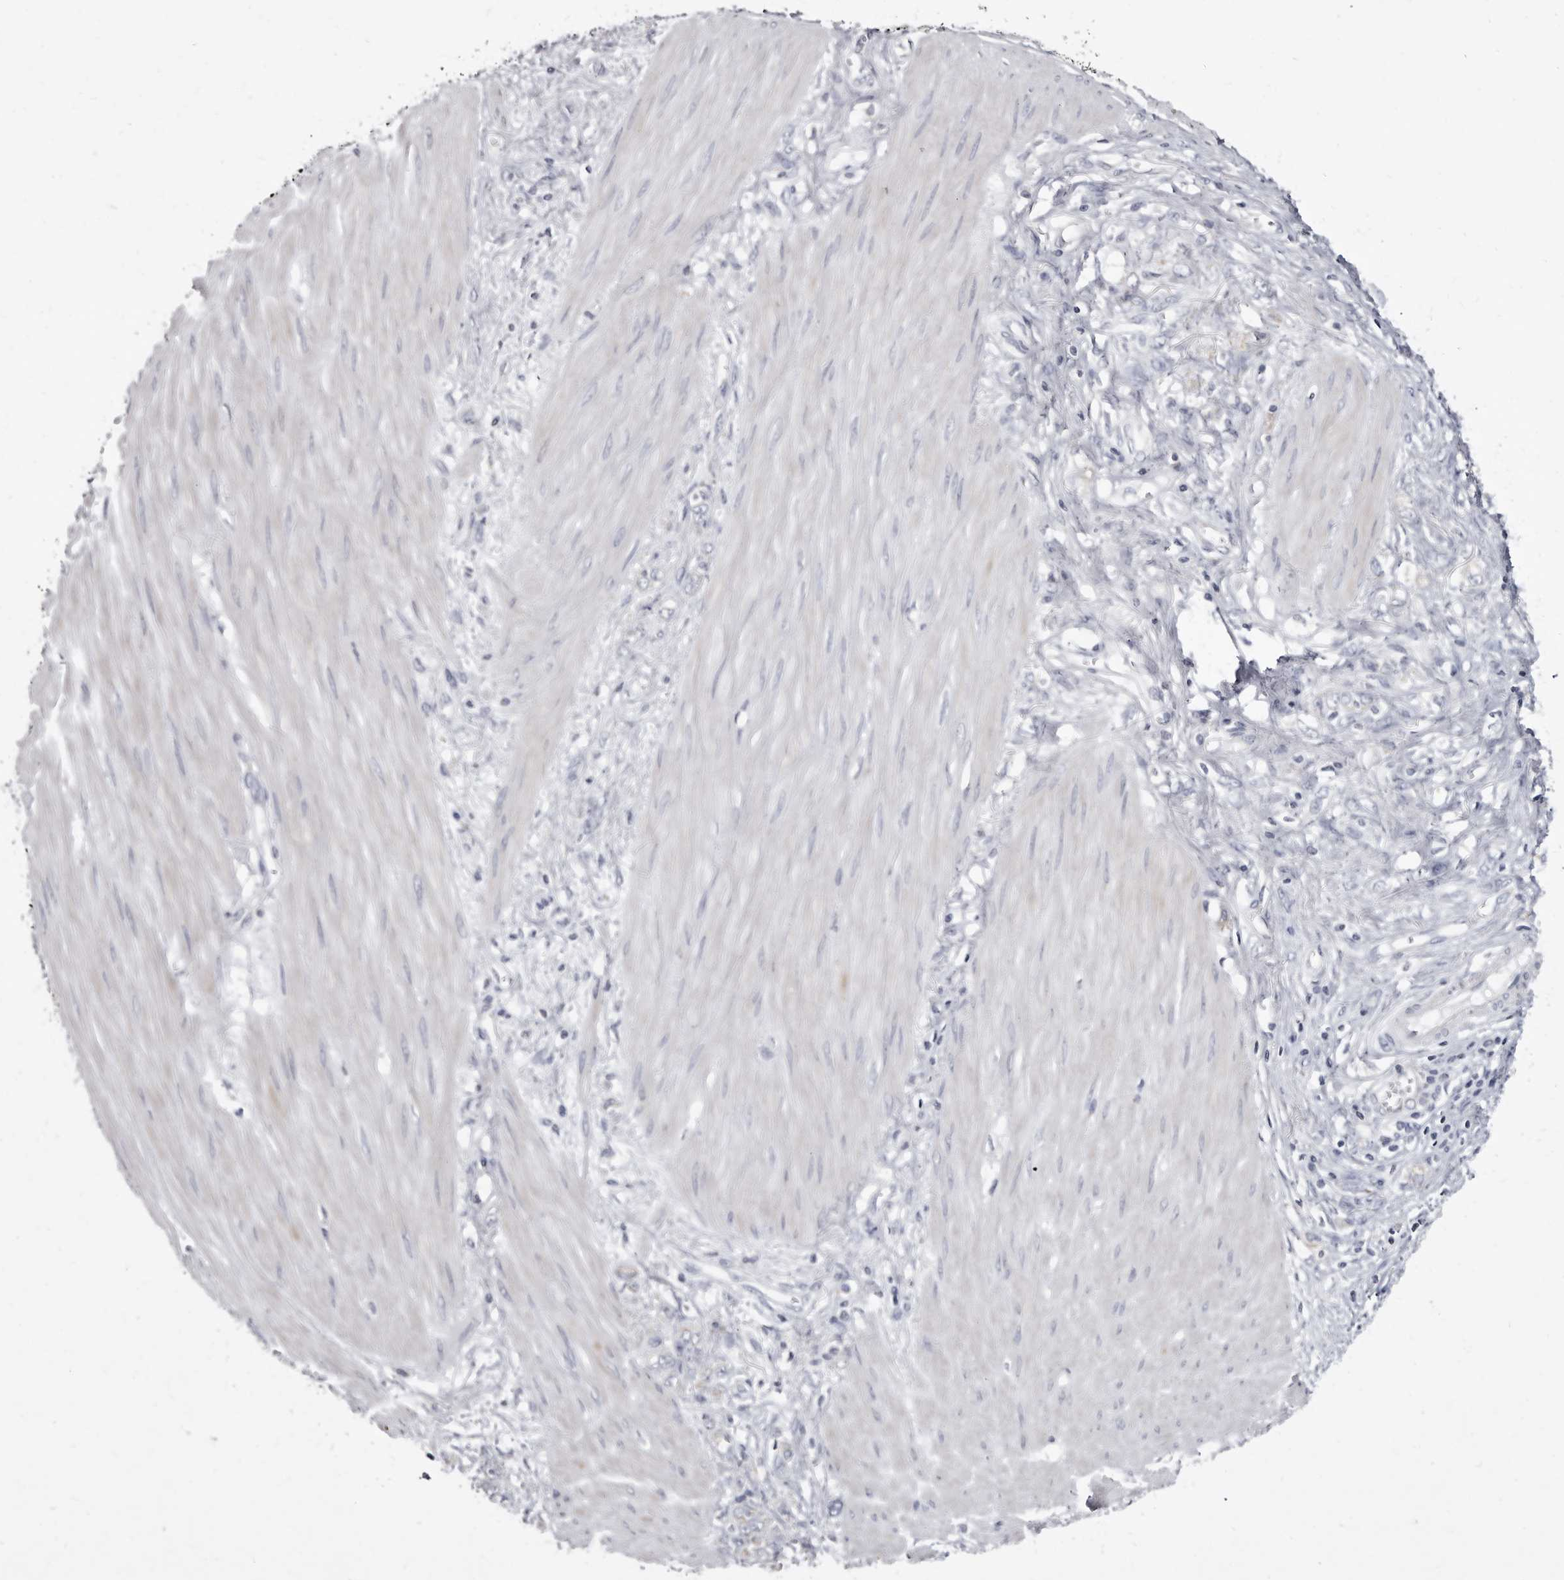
{"staining": {"intensity": "negative", "quantity": "none", "location": "none"}, "tissue": "stomach cancer", "cell_type": "Tumor cells", "image_type": "cancer", "snomed": [{"axis": "morphology", "description": "Adenocarcinoma, NOS"}, {"axis": "topography", "description": "Stomach"}], "caption": "Human stomach adenocarcinoma stained for a protein using IHC shows no staining in tumor cells.", "gene": "CYP2E1", "patient": {"sex": "female", "age": 76}}